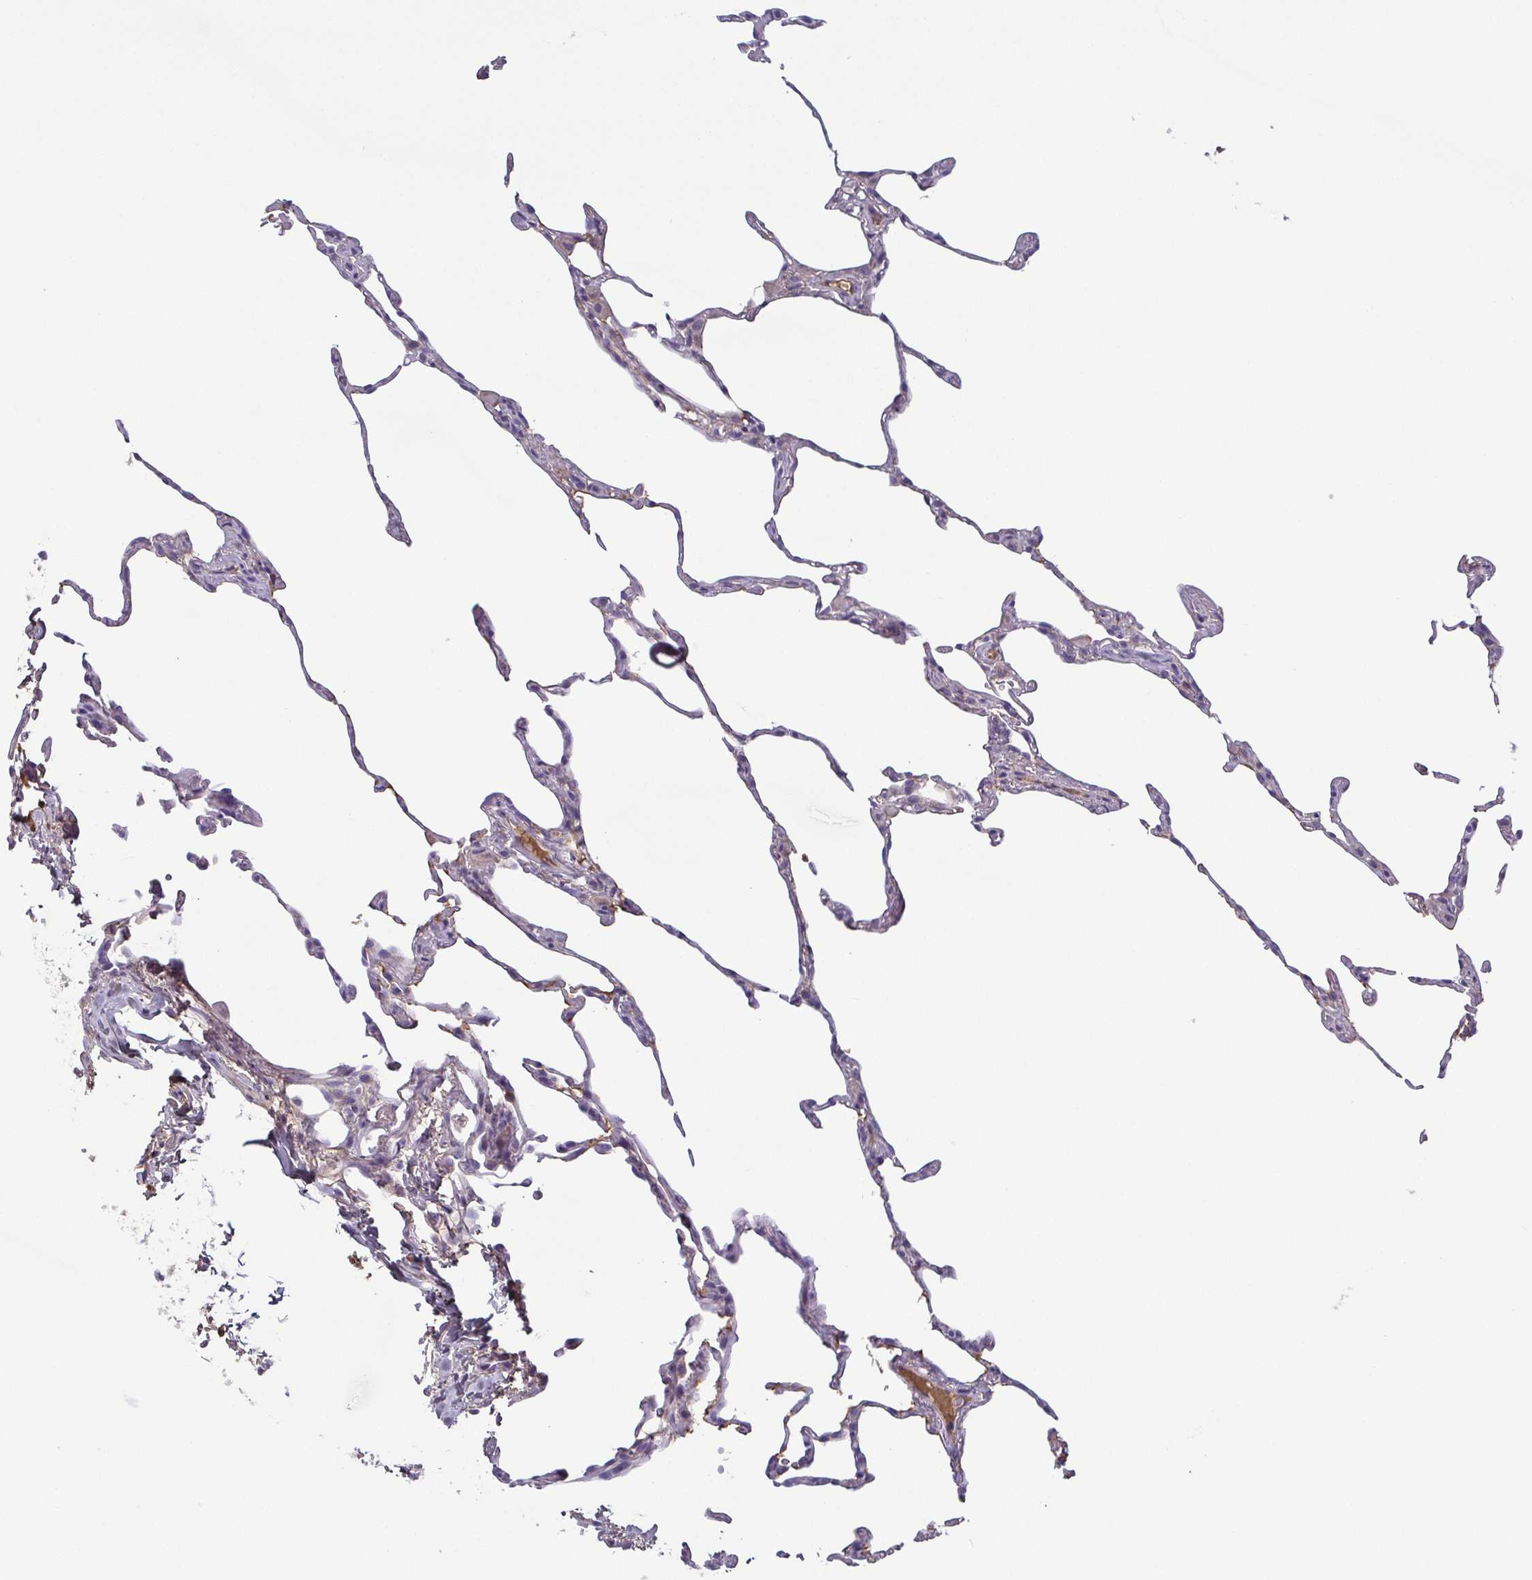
{"staining": {"intensity": "negative", "quantity": "none", "location": "none"}, "tissue": "lung", "cell_type": "Alveolar cells", "image_type": "normal", "snomed": [{"axis": "morphology", "description": "Normal tissue, NOS"}, {"axis": "topography", "description": "Lung"}], "caption": "IHC image of normal lung: human lung stained with DAB (3,3'-diaminobenzidine) shows no significant protein staining in alveolar cells. The staining was performed using DAB to visualize the protein expression in brown, while the nuclei were stained in blue with hematoxylin (Magnification: 20x).", "gene": "ECM1", "patient": {"sex": "female", "age": 57}}